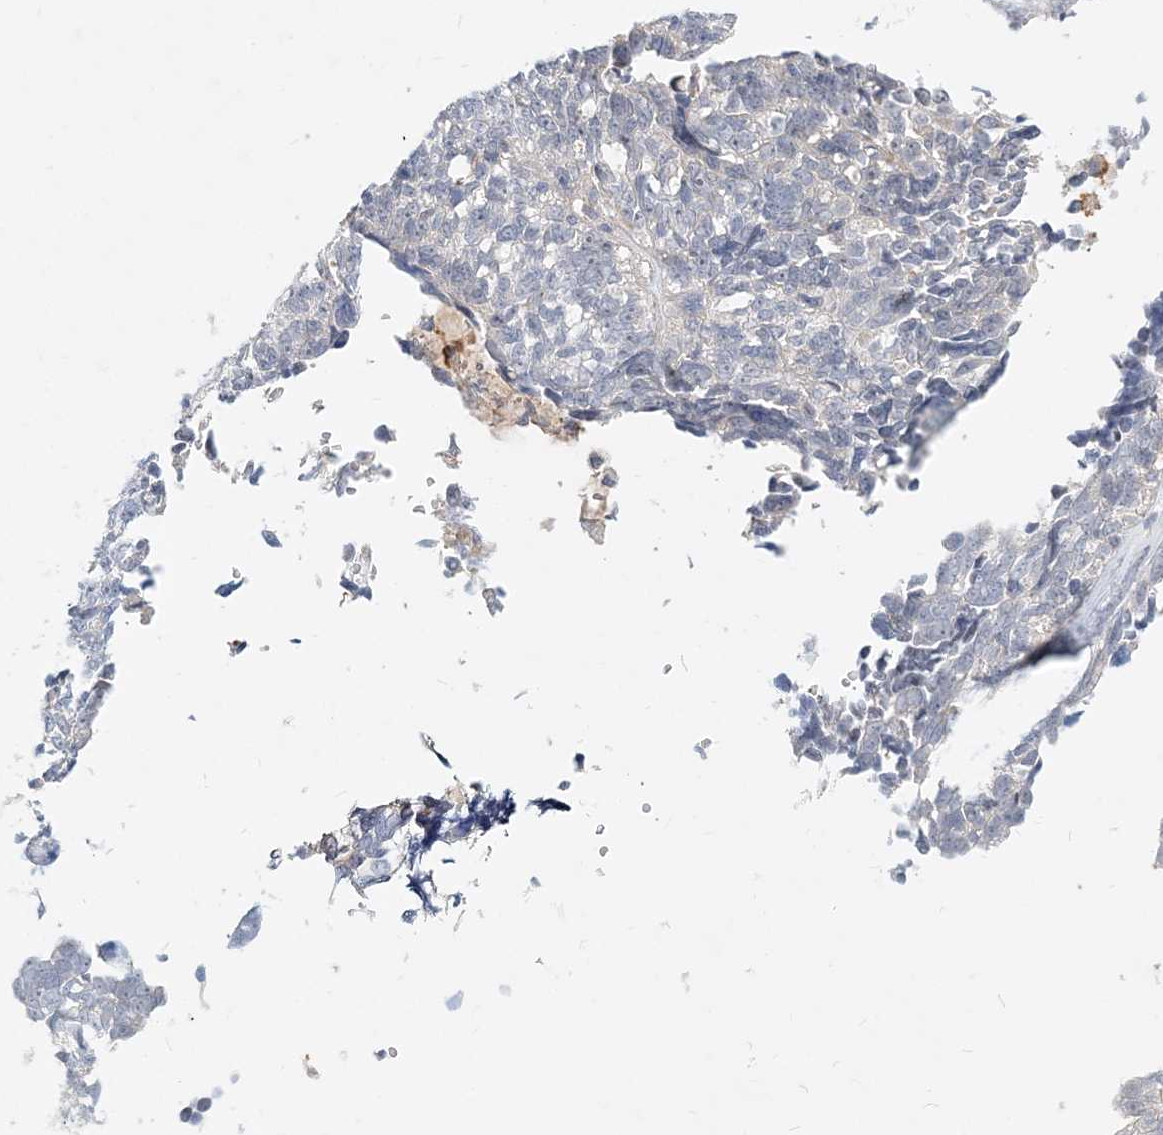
{"staining": {"intensity": "negative", "quantity": "none", "location": "none"}, "tissue": "ovarian cancer", "cell_type": "Tumor cells", "image_type": "cancer", "snomed": [{"axis": "morphology", "description": "Cystadenocarcinoma, serous, NOS"}, {"axis": "topography", "description": "Ovary"}], "caption": "DAB (3,3'-diaminobenzidine) immunohistochemical staining of human ovarian cancer (serous cystadenocarcinoma) shows no significant positivity in tumor cells.", "gene": "DNAH5", "patient": {"sex": "female", "age": 79}}